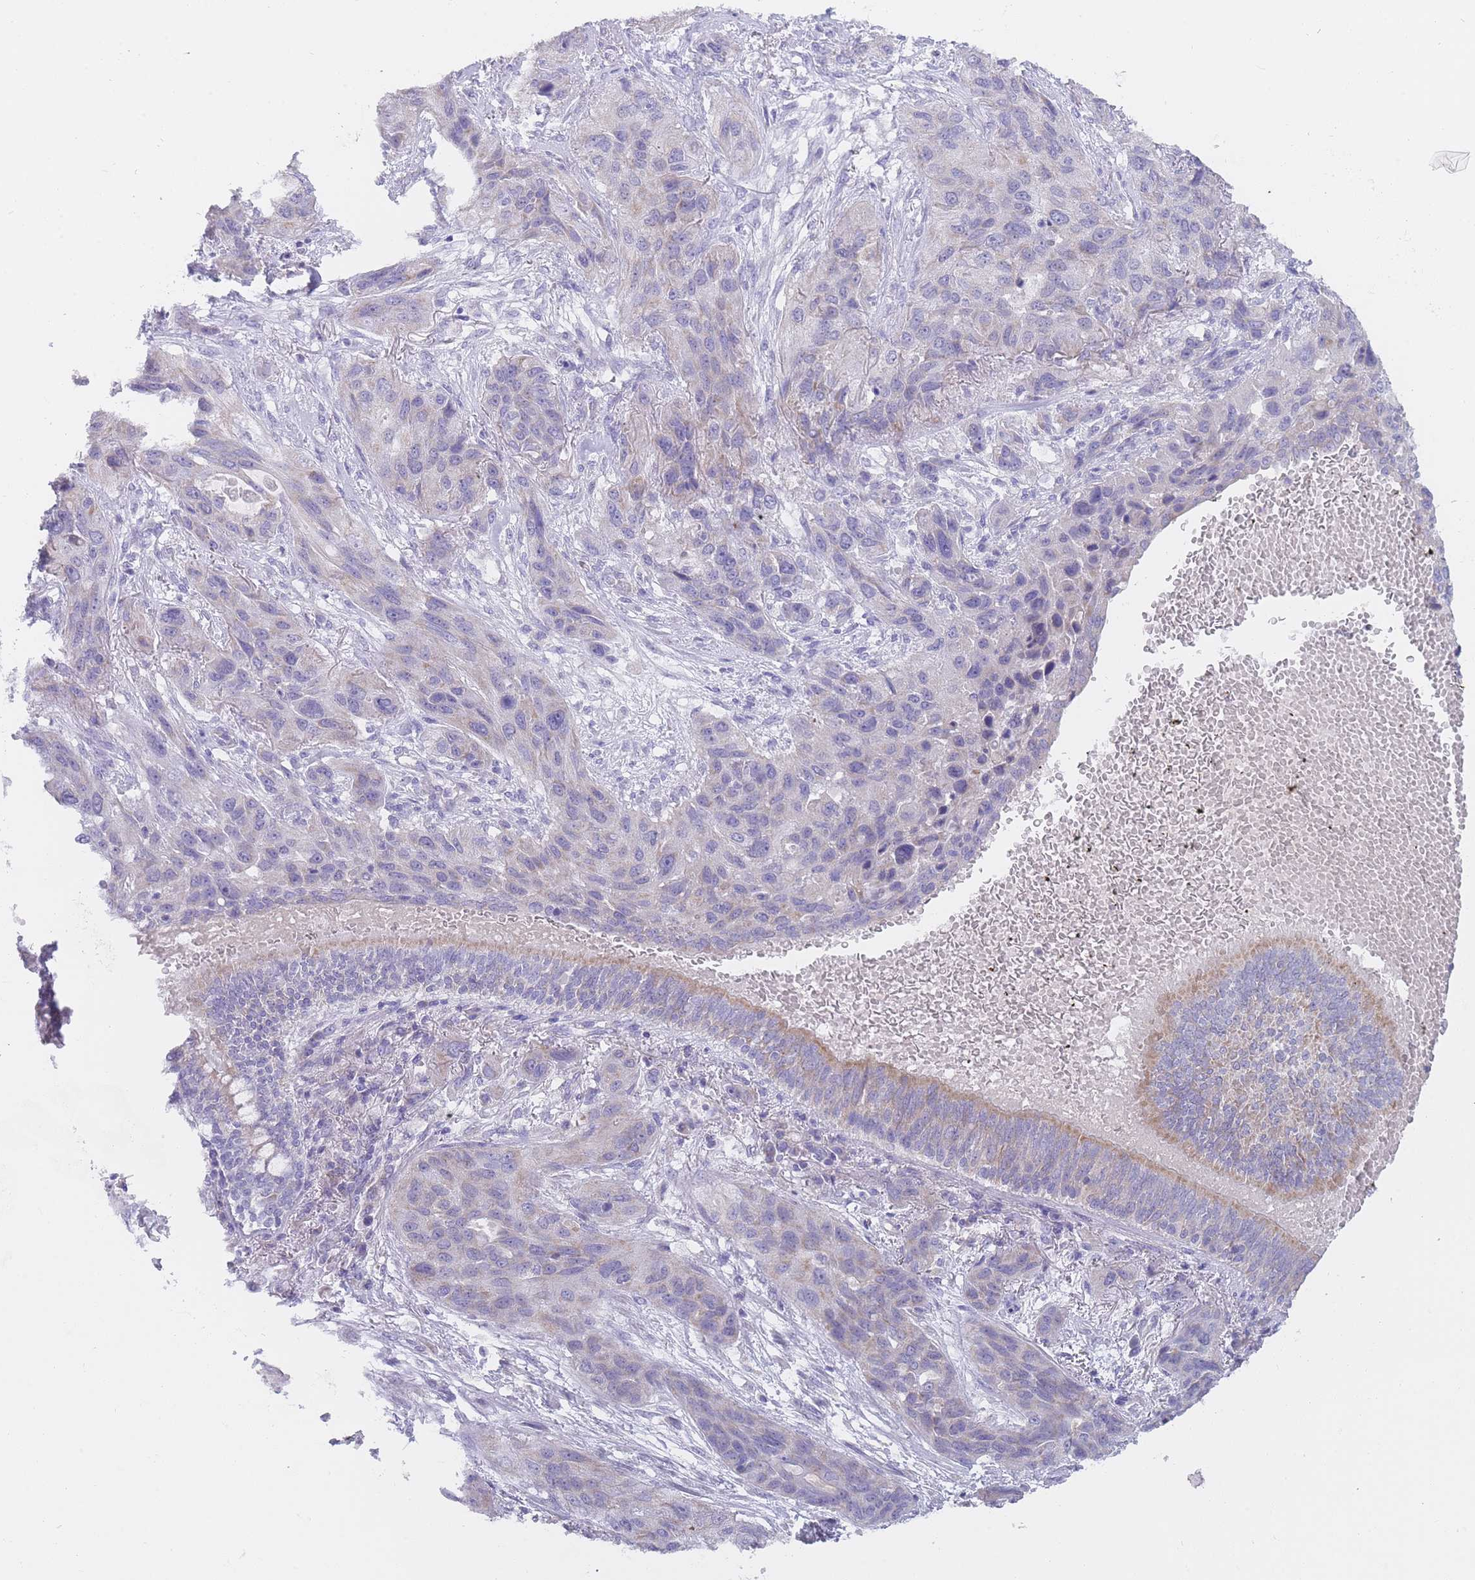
{"staining": {"intensity": "weak", "quantity": "<25%", "location": "cytoplasmic/membranous"}, "tissue": "lung cancer", "cell_type": "Tumor cells", "image_type": "cancer", "snomed": [{"axis": "morphology", "description": "Squamous cell carcinoma, NOS"}, {"axis": "topography", "description": "Lung"}], "caption": "IHC of lung squamous cell carcinoma exhibits no expression in tumor cells.", "gene": "MRPS14", "patient": {"sex": "female", "age": 70}}